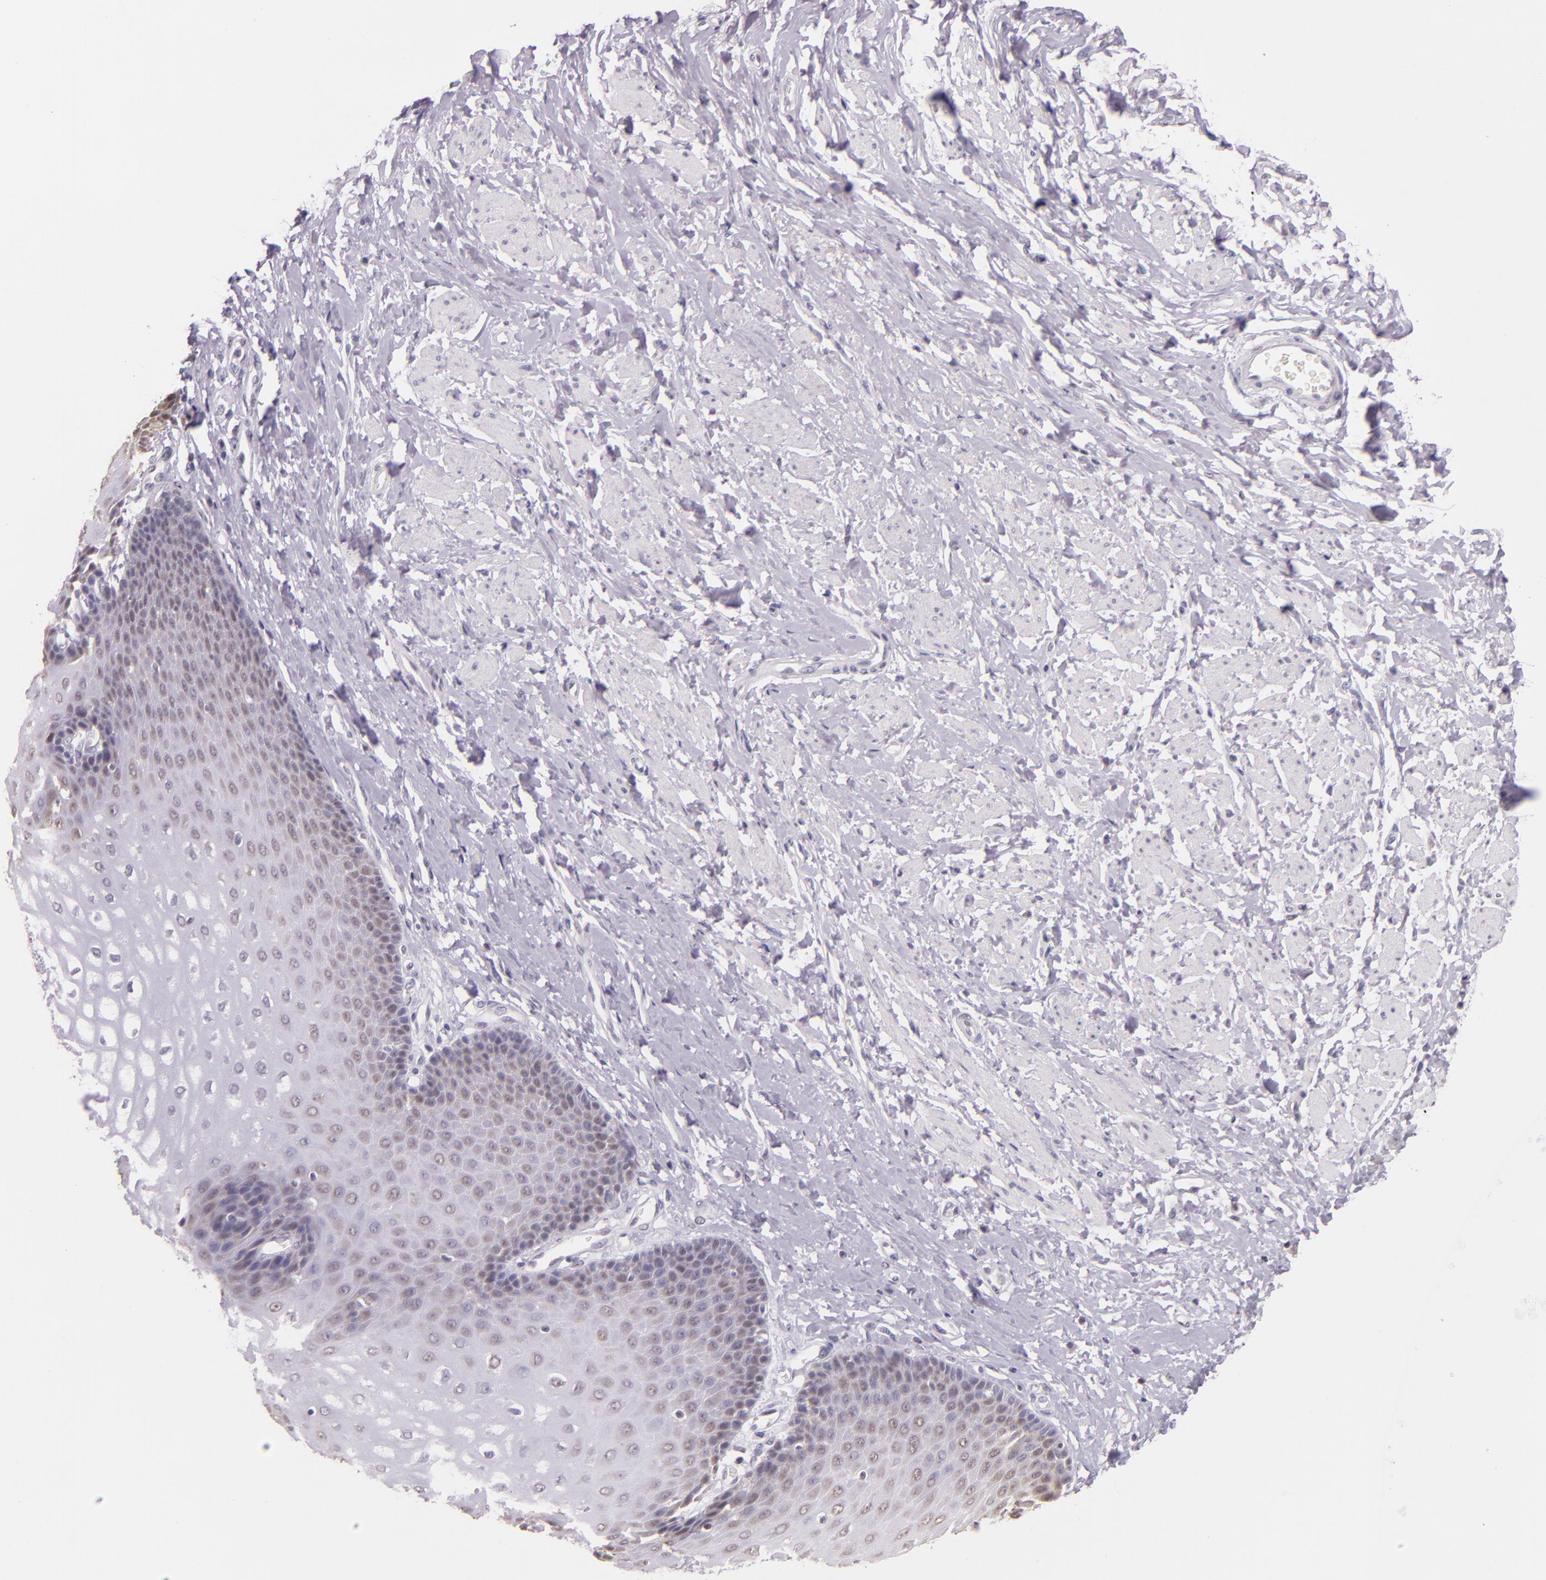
{"staining": {"intensity": "weak", "quantity": "<25%", "location": "nuclear"}, "tissue": "esophagus", "cell_type": "Squamous epithelial cells", "image_type": "normal", "snomed": [{"axis": "morphology", "description": "Normal tissue, NOS"}, {"axis": "topography", "description": "Esophagus"}], "caption": "DAB (3,3'-diaminobenzidine) immunohistochemical staining of normal human esophagus shows no significant staining in squamous epithelial cells. (DAB immunohistochemistry (IHC) visualized using brightfield microscopy, high magnification).", "gene": "HSPA8", "patient": {"sex": "male", "age": 70}}